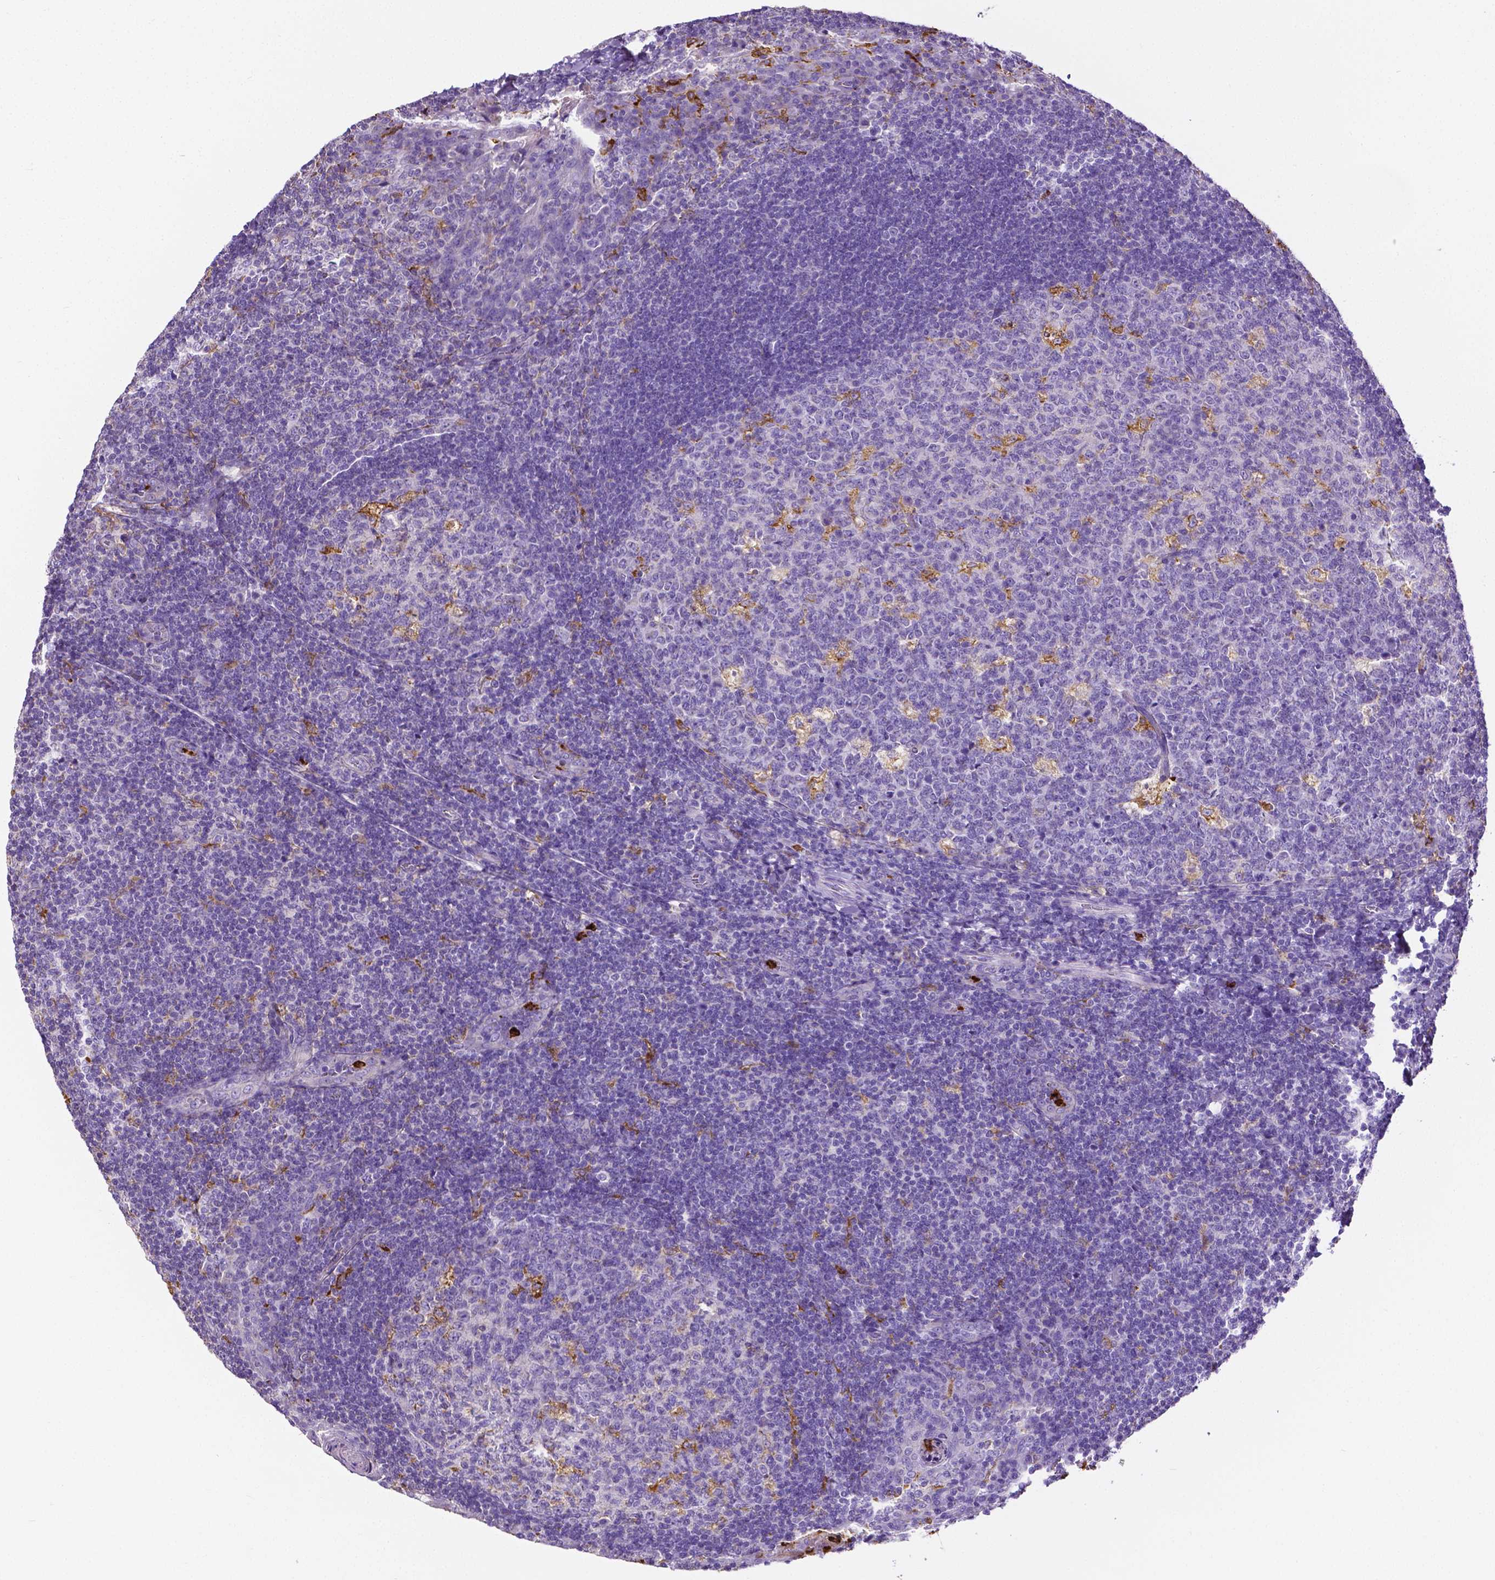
{"staining": {"intensity": "moderate", "quantity": "<25%", "location": "cytoplasmic/membranous"}, "tissue": "tonsil", "cell_type": "Germinal center cells", "image_type": "normal", "snomed": [{"axis": "morphology", "description": "Normal tissue, NOS"}, {"axis": "topography", "description": "Tonsil"}], "caption": "A histopathology image of human tonsil stained for a protein exhibits moderate cytoplasmic/membranous brown staining in germinal center cells.", "gene": "MMP9", "patient": {"sex": "male", "age": 17}}